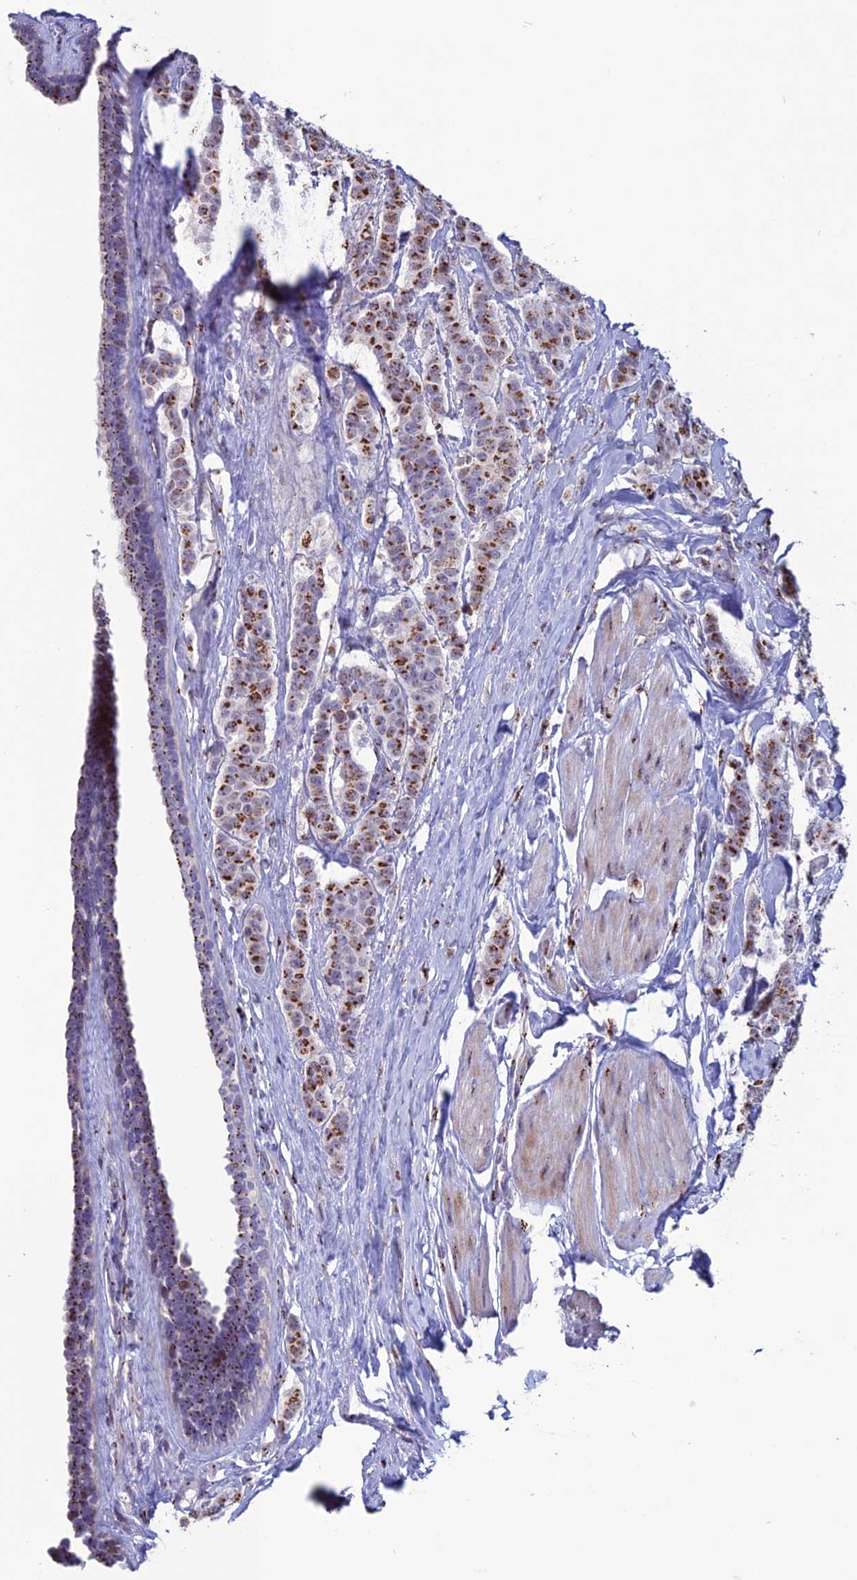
{"staining": {"intensity": "strong", "quantity": ">75%", "location": "cytoplasmic/membranous"}, "tissue": "breast cancer", "cell_type": "Tumor cells", "image_type": "cancer", "snomed": [{"axis": "morphology", "description": "Duct carcinoma"}, {"axis": "topography", "description": "Breast"}], "caption": "The photomicrograph exhibits staining of breast cancer, revealing strong cytoplasmic/membranous protein expression (brown color) within tumor cells.", "gene": "PLEKHA4", "patient": {"sex": "female", "age": 40}}